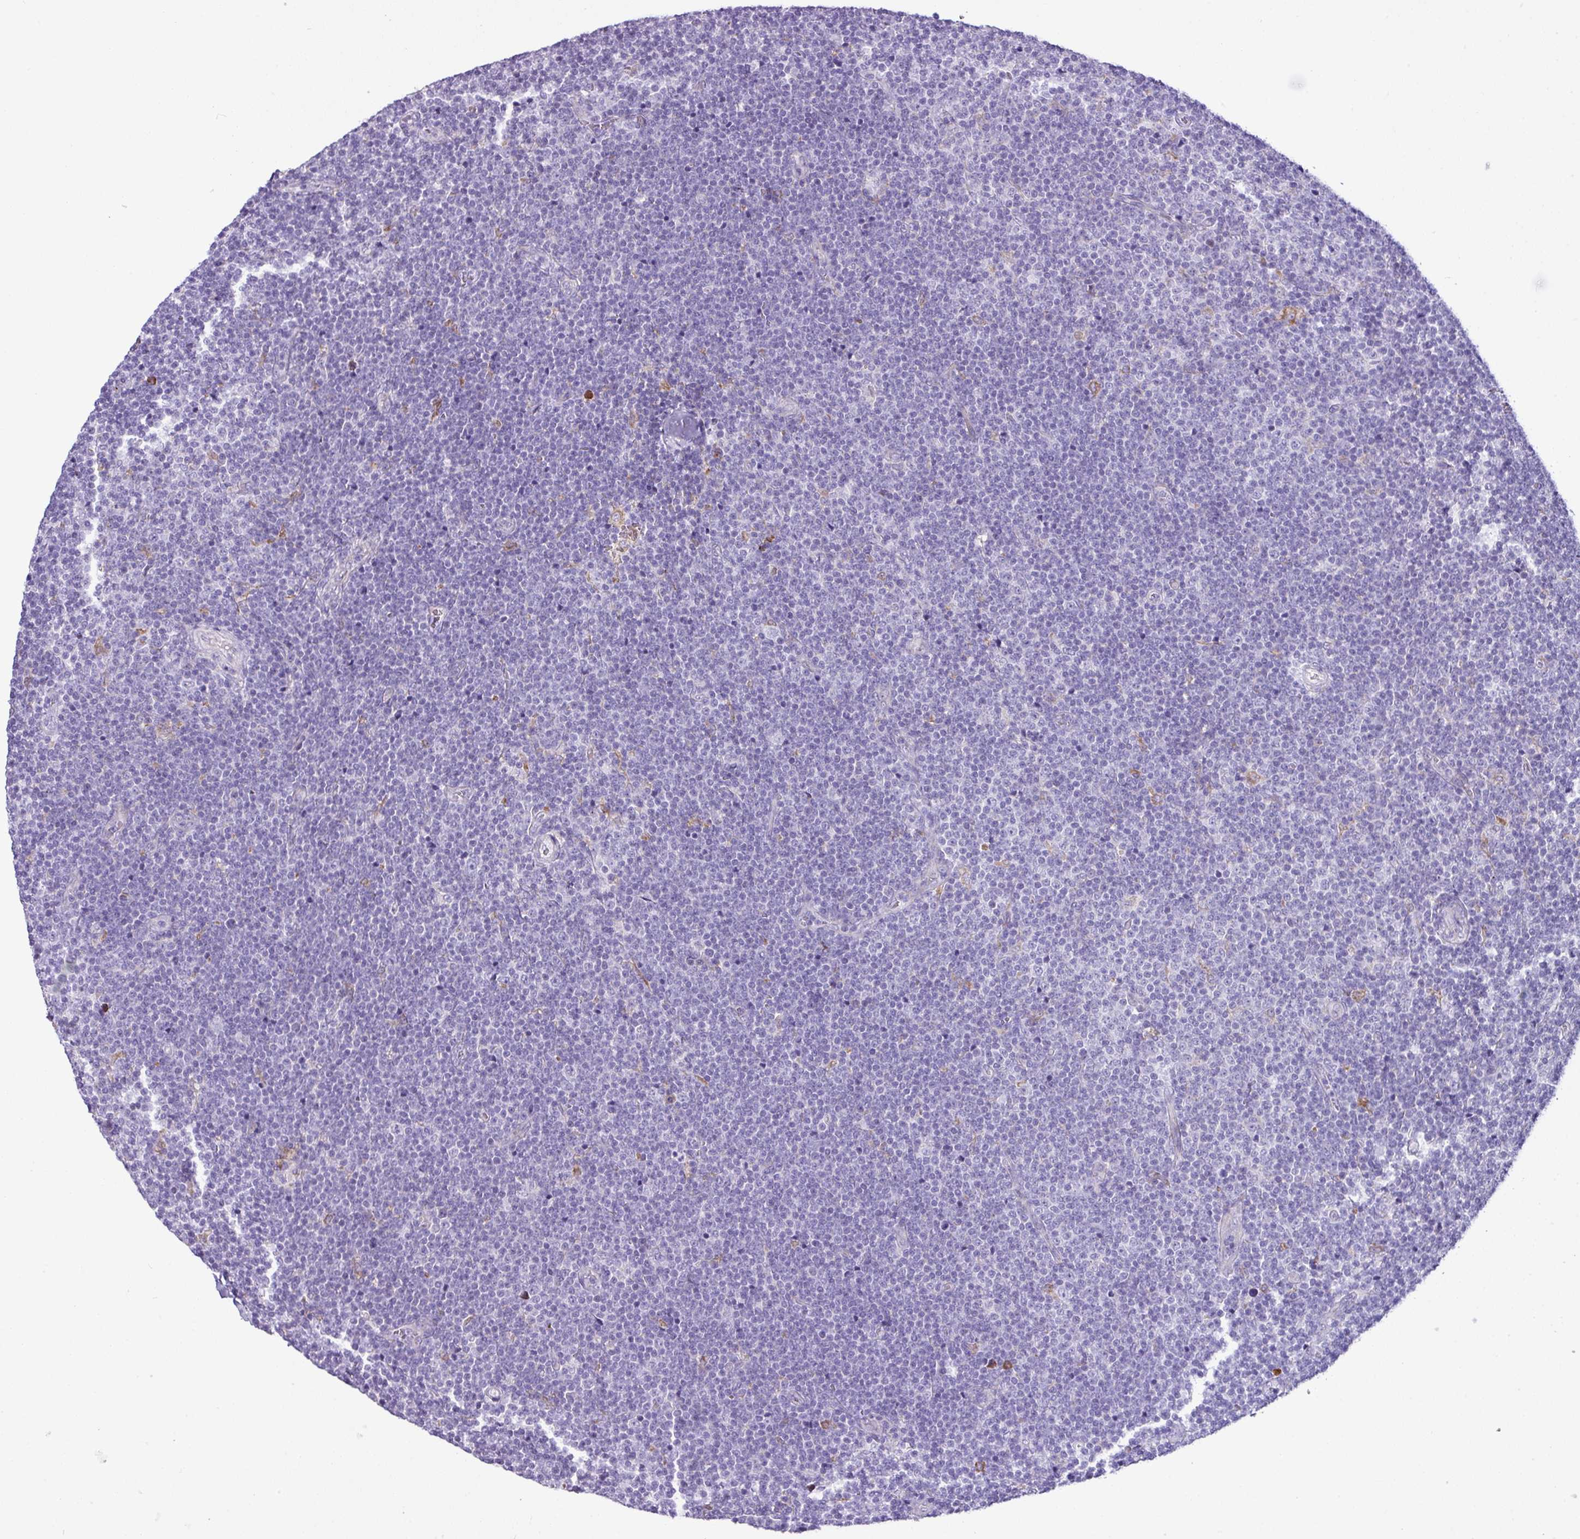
{"staining": {"intensity": "negative", "quantity": "none", "location": "none"}, "tissue": "lymphoma", "cell_type": "Tumor cells", "image_type": "cancer", "snomed": [{"axis": "morphology", "description": "Malignant lymphoma, non-Hodgkin's type, Low grade"}, {"axis": "topography", "description": "Lymph node"}], "caption": "This is an immunohistochemistry (IHC) micrograph of low-grade malignant lymphoma, non-Hodgkin's type. There is no expression in tumor cells.", "gene": "RGS21", "patient": {"sex": "male", "age": 48}}